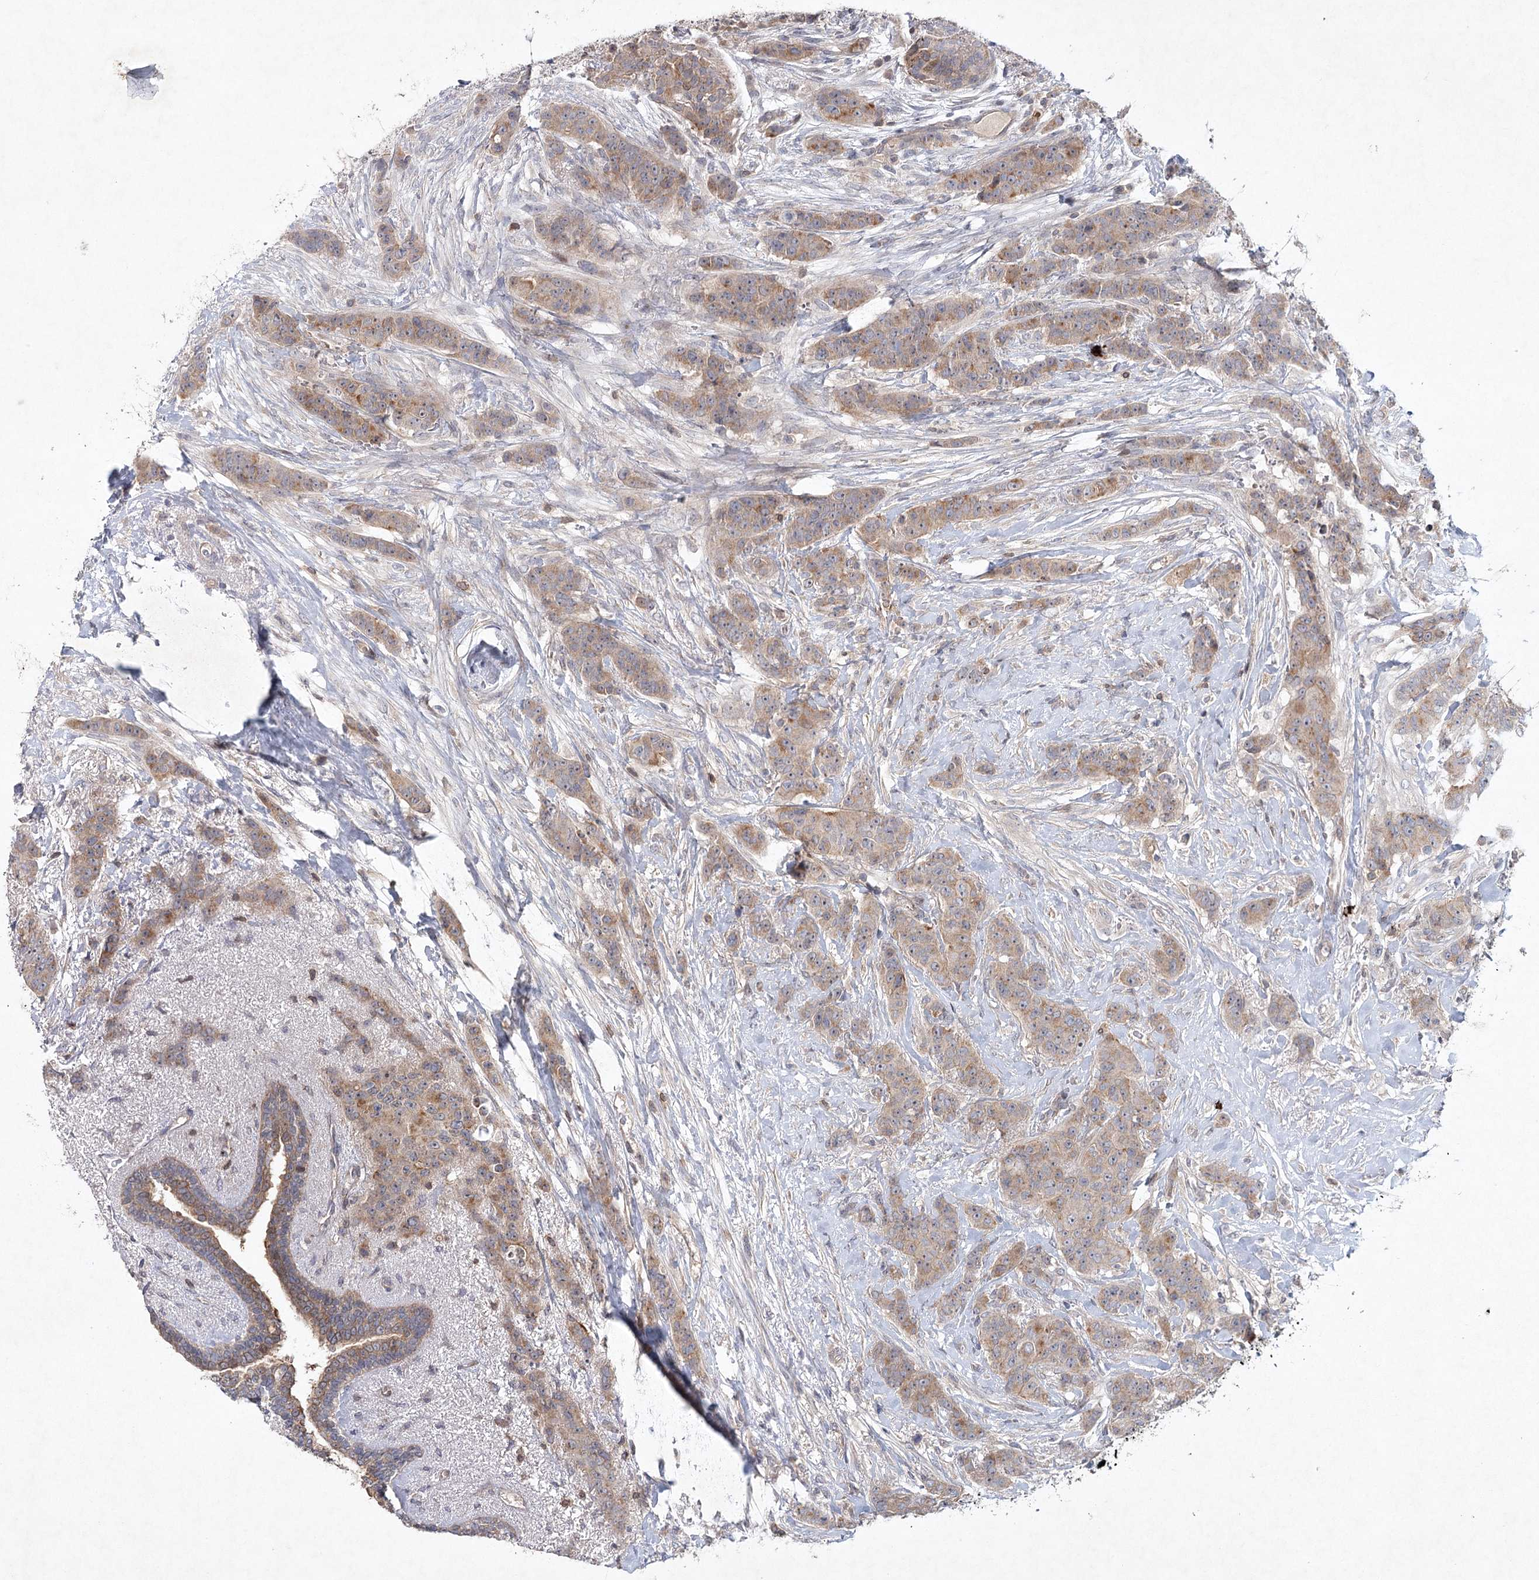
{"staining": {"intensity": "moderate", "quantity": ">75%", "location": "cytoplasmic/membranous"}, "tissue": "breast cancer", "cell_type": "Tumor cells", "image_type": "cancer", "snomed": [{"axis": "morphology", "description": "Duct carcinoma"}, {"axis": "topography", "description": "Breast"}], "caption": "Protein analysis of breast cancer (intraductal carcinoma) tissue displays moderate cytoplasmic/membranous staining in about >75% of tumor cells.", "gene": "MAP3K13", "patient": {"sex": "female", "age": 40}}